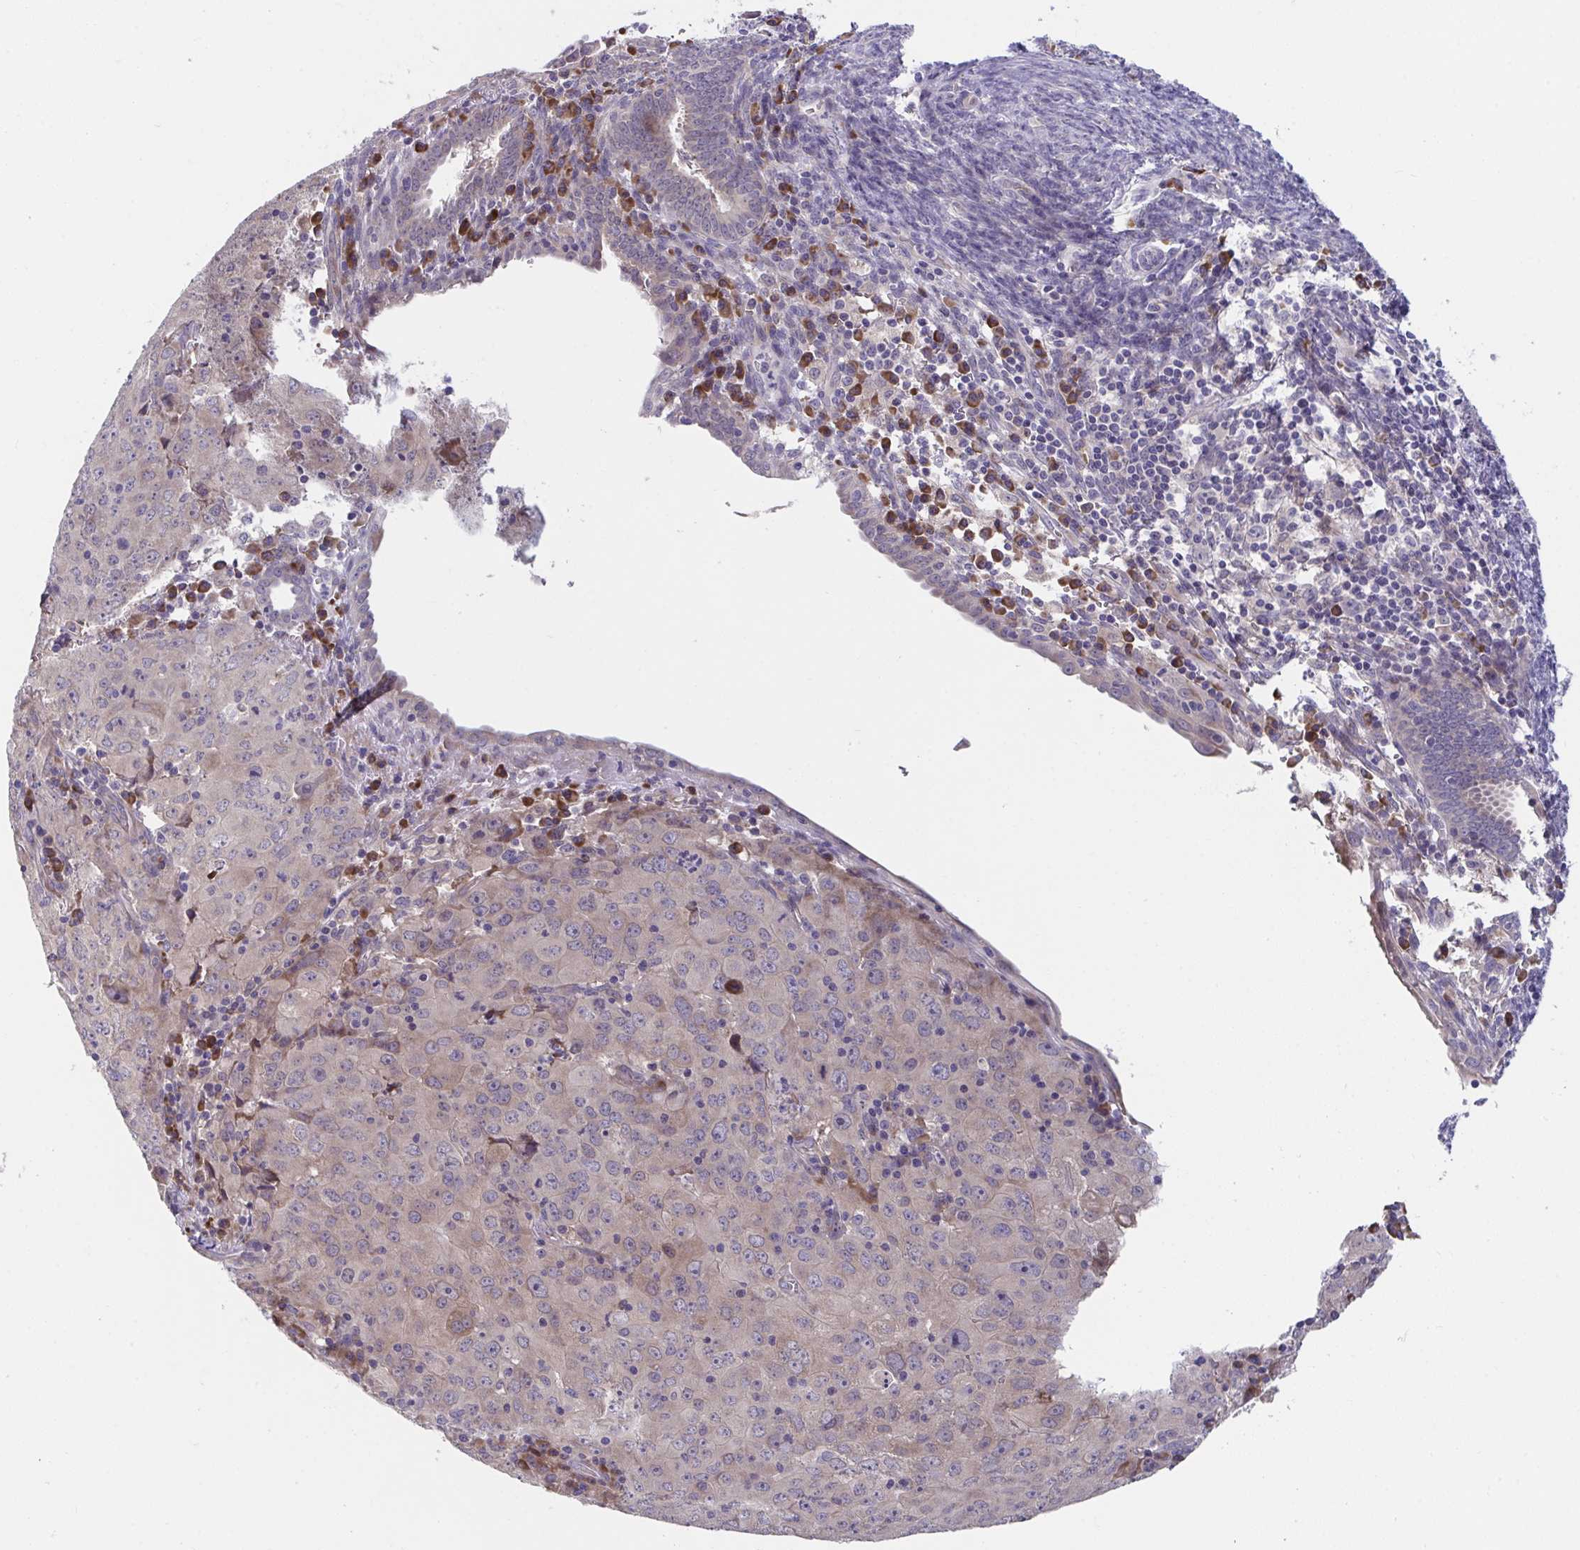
{"staining": {"intensity": "weak", "quantity": "25%-75%", "location": "cytoplasmic/membranous"}, "tissue": "cervical cancer", "cell_type": "Tumor cells", "image_type": "cancer", "snomed": [{"axis": "morphology", "description": "Adenocarcinoma, NOS"}, {"axis": "topography", "description": "Cervix"}], "caption": "Cervical cancer tissue exhibits weak cytoplasmic/membranous positivity in approximately 25%-75% of tumor cells", "gene": "SUSD4", "patient": {"sex": "female", "age": 56}}